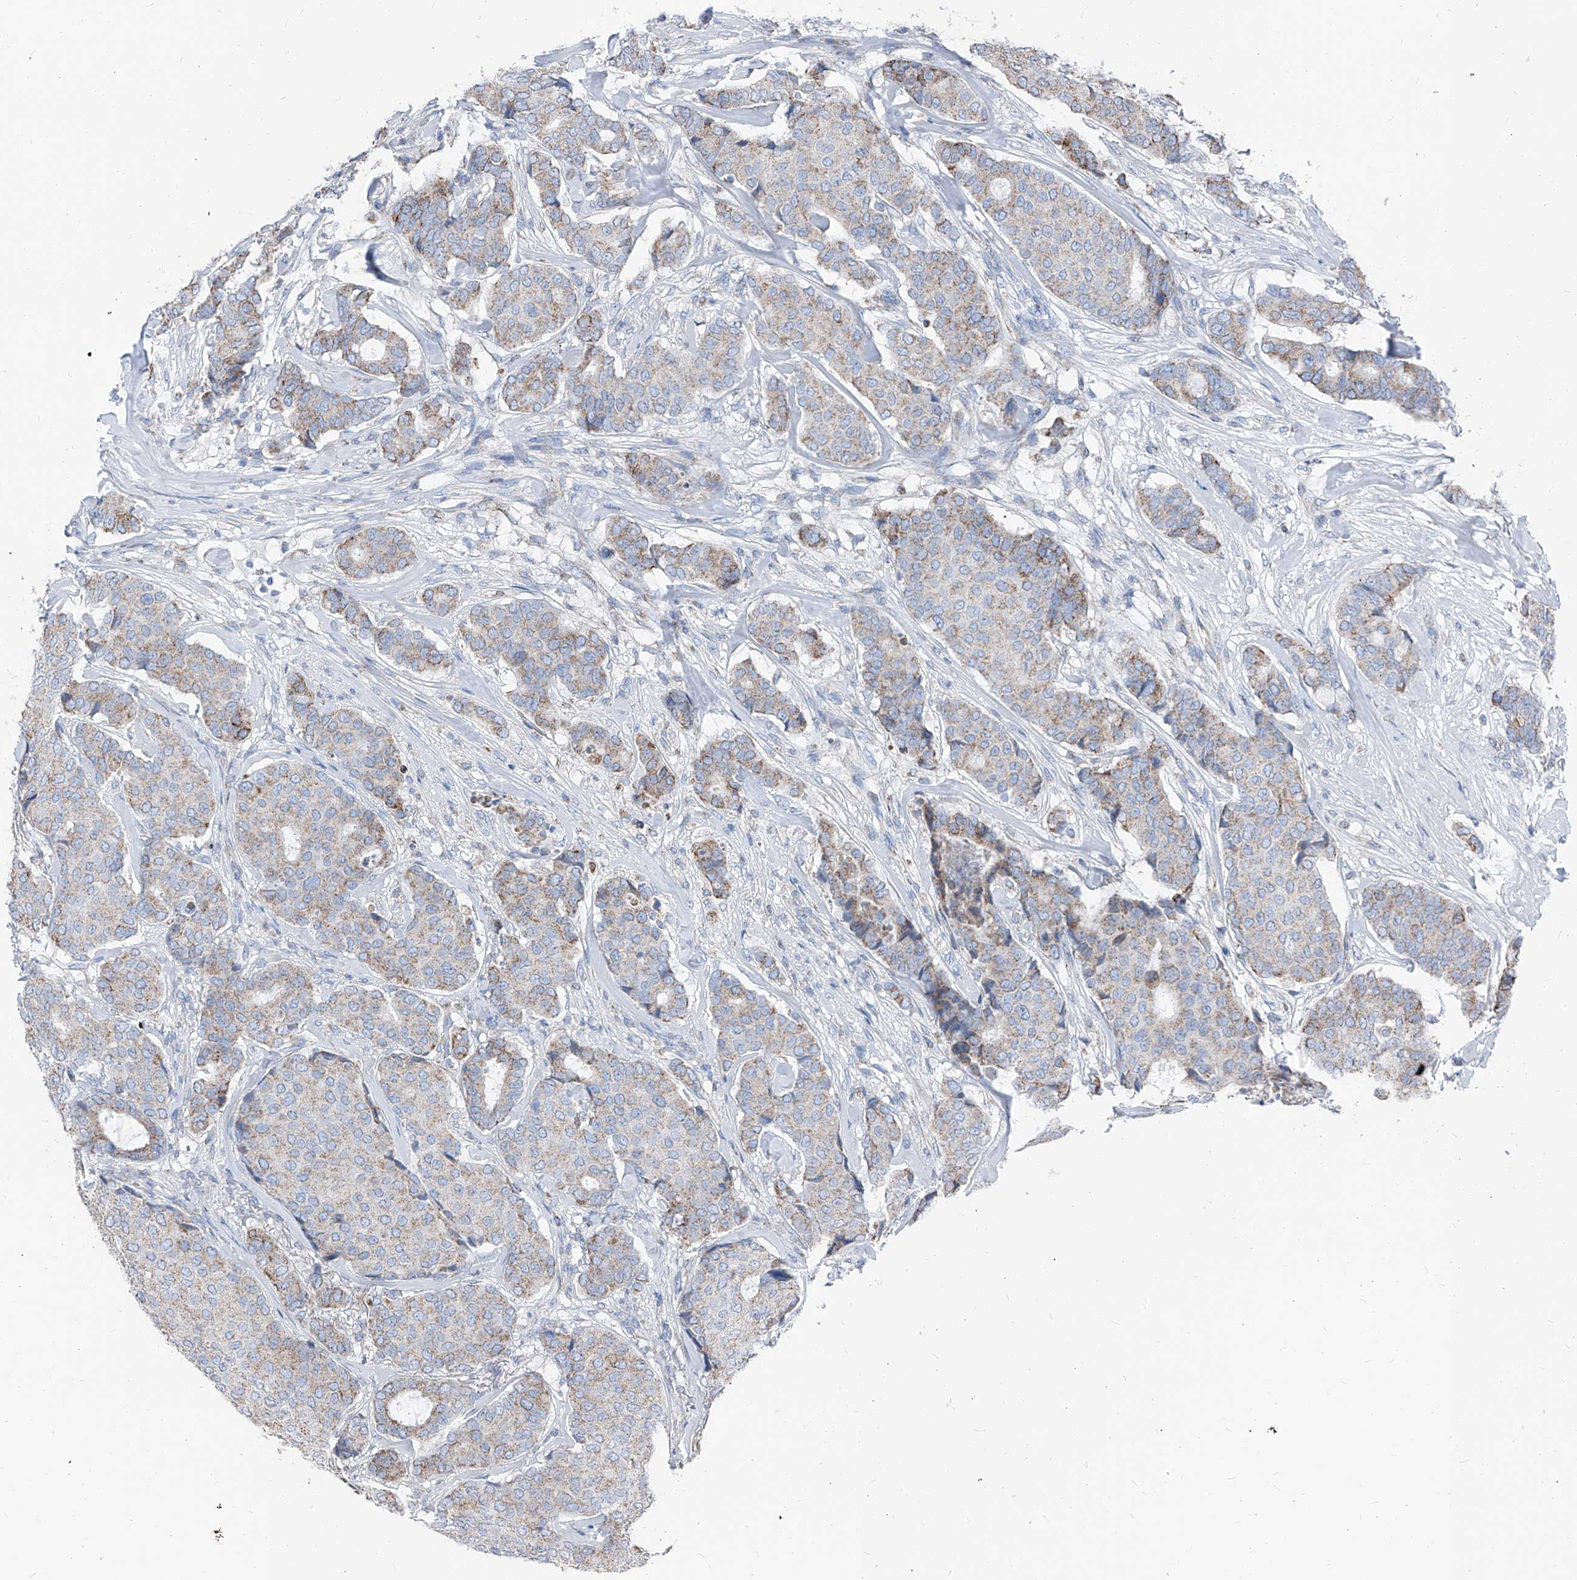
{"staining": {"intensity": "weak", "quantity": "25%-75%", "location": "cytoplasmic/membranous"}, "tissue": "breast cancer", "cell_type": "Tumor cells", "image_type": "cancer", "snomed": [{"axis": "morphology", "description": "Duct carcinoma"}, {"axis": "topography", "description": "Breast"}], "caption": "Immunohistochemistry photomicrograph of human breast infiltrating ductal carcinoma stained for a protein (brown), which exhibits low levels of weak cytoplasmic/membranous expression in about 25%-75% of tumor cells.", "gene": "AGPS", "patient": {"sex": "female", "age": 75}}